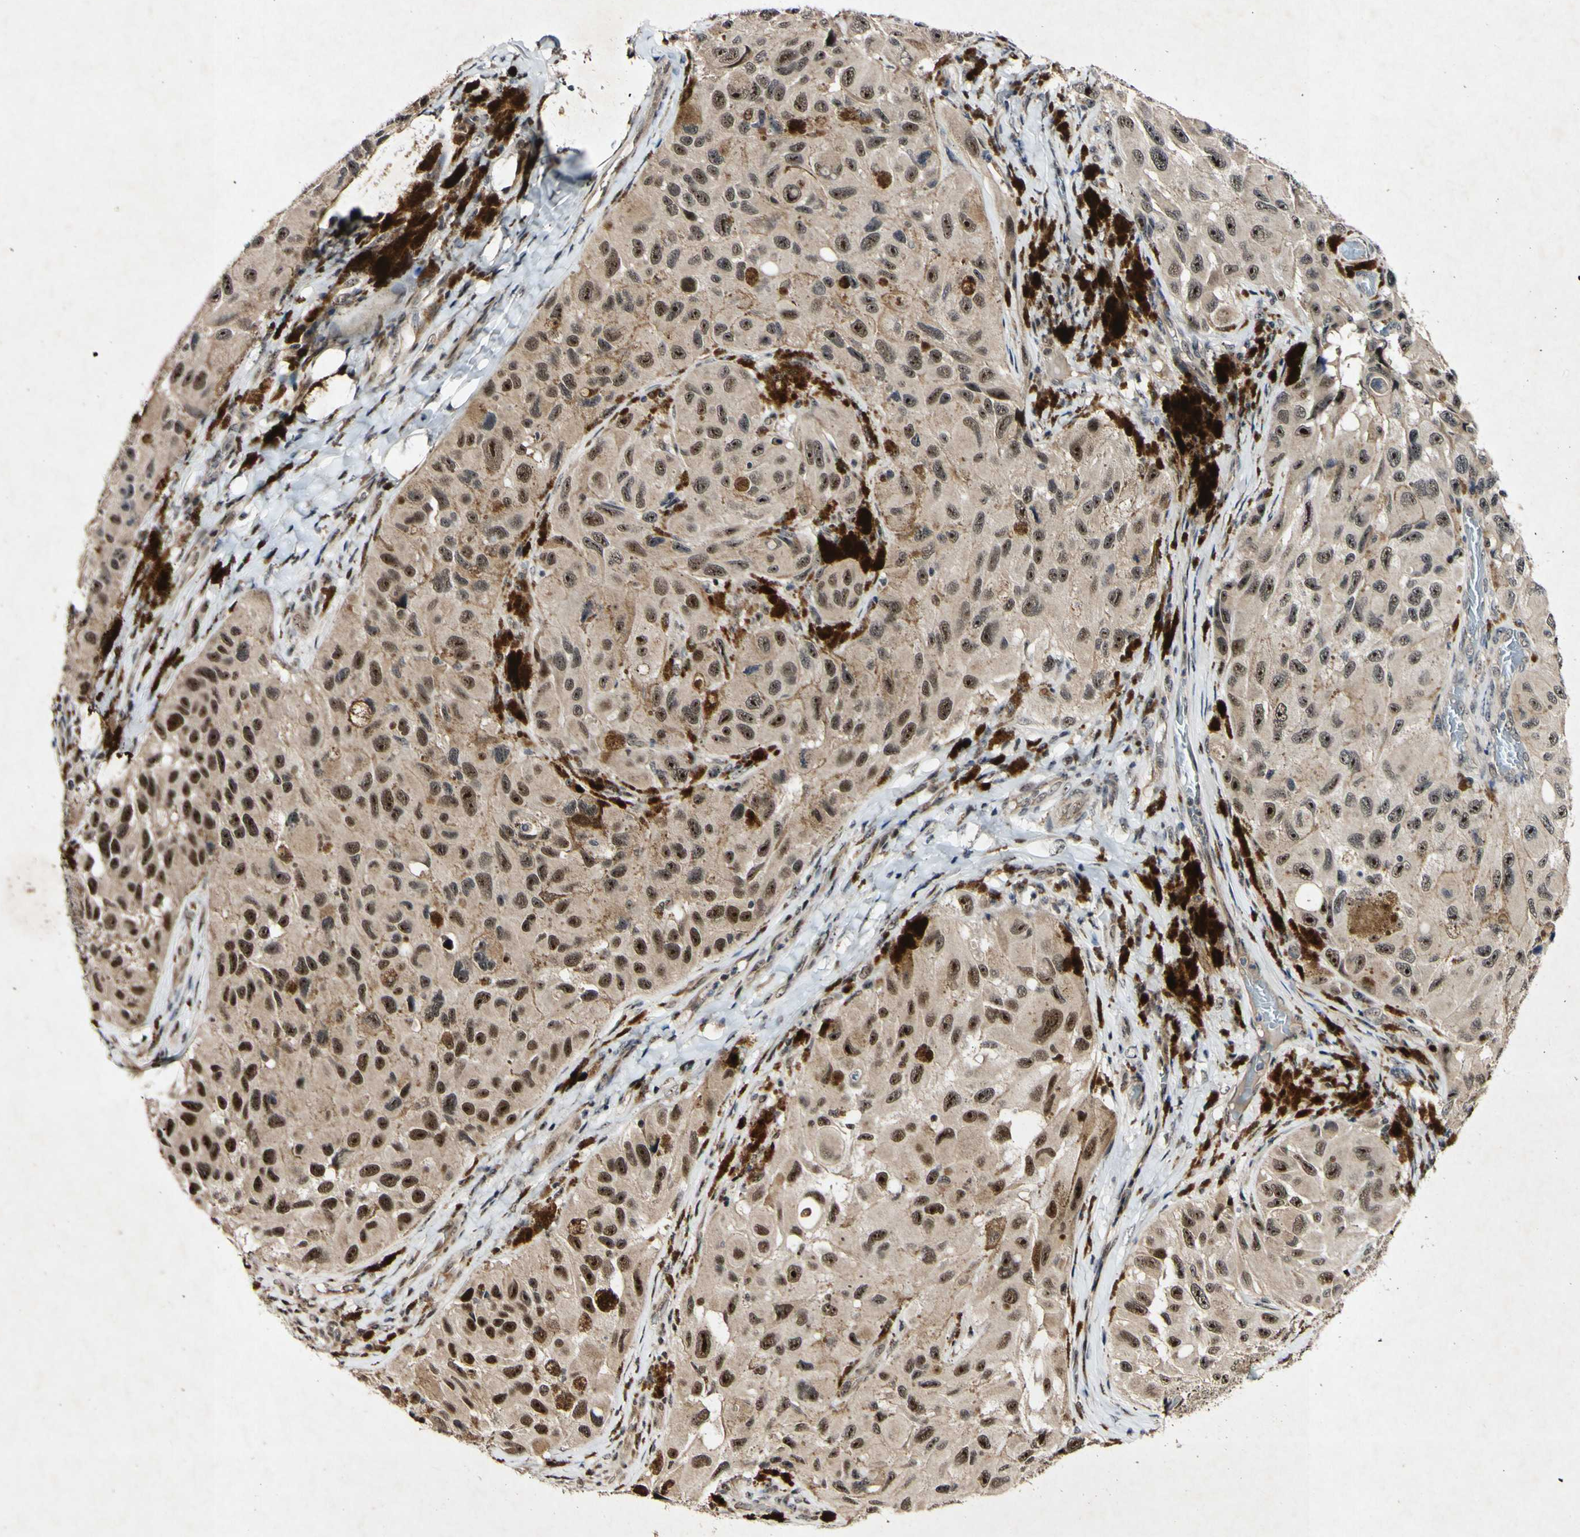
{"staining": {"intensity": "moderate", "quantity": "25%-75%", "location": "nuclear"}, "tissue": "melanoma", "cell_type": "Tumor cells", "image_type": "cancer", "snomed": [{"axis": "morphology", "description": "Malignant melanoma, NOS"}, {"axis": "topography", "description": "Skin"}], "caption": "An IHC histopathology image of neoplastic tissue is shown. Protein staining in brown highlights moderate nuclear positivity in melanoma within tumor cells.", "gene": "POLR2F", "patient": {"sex": "female", "age": 73}}